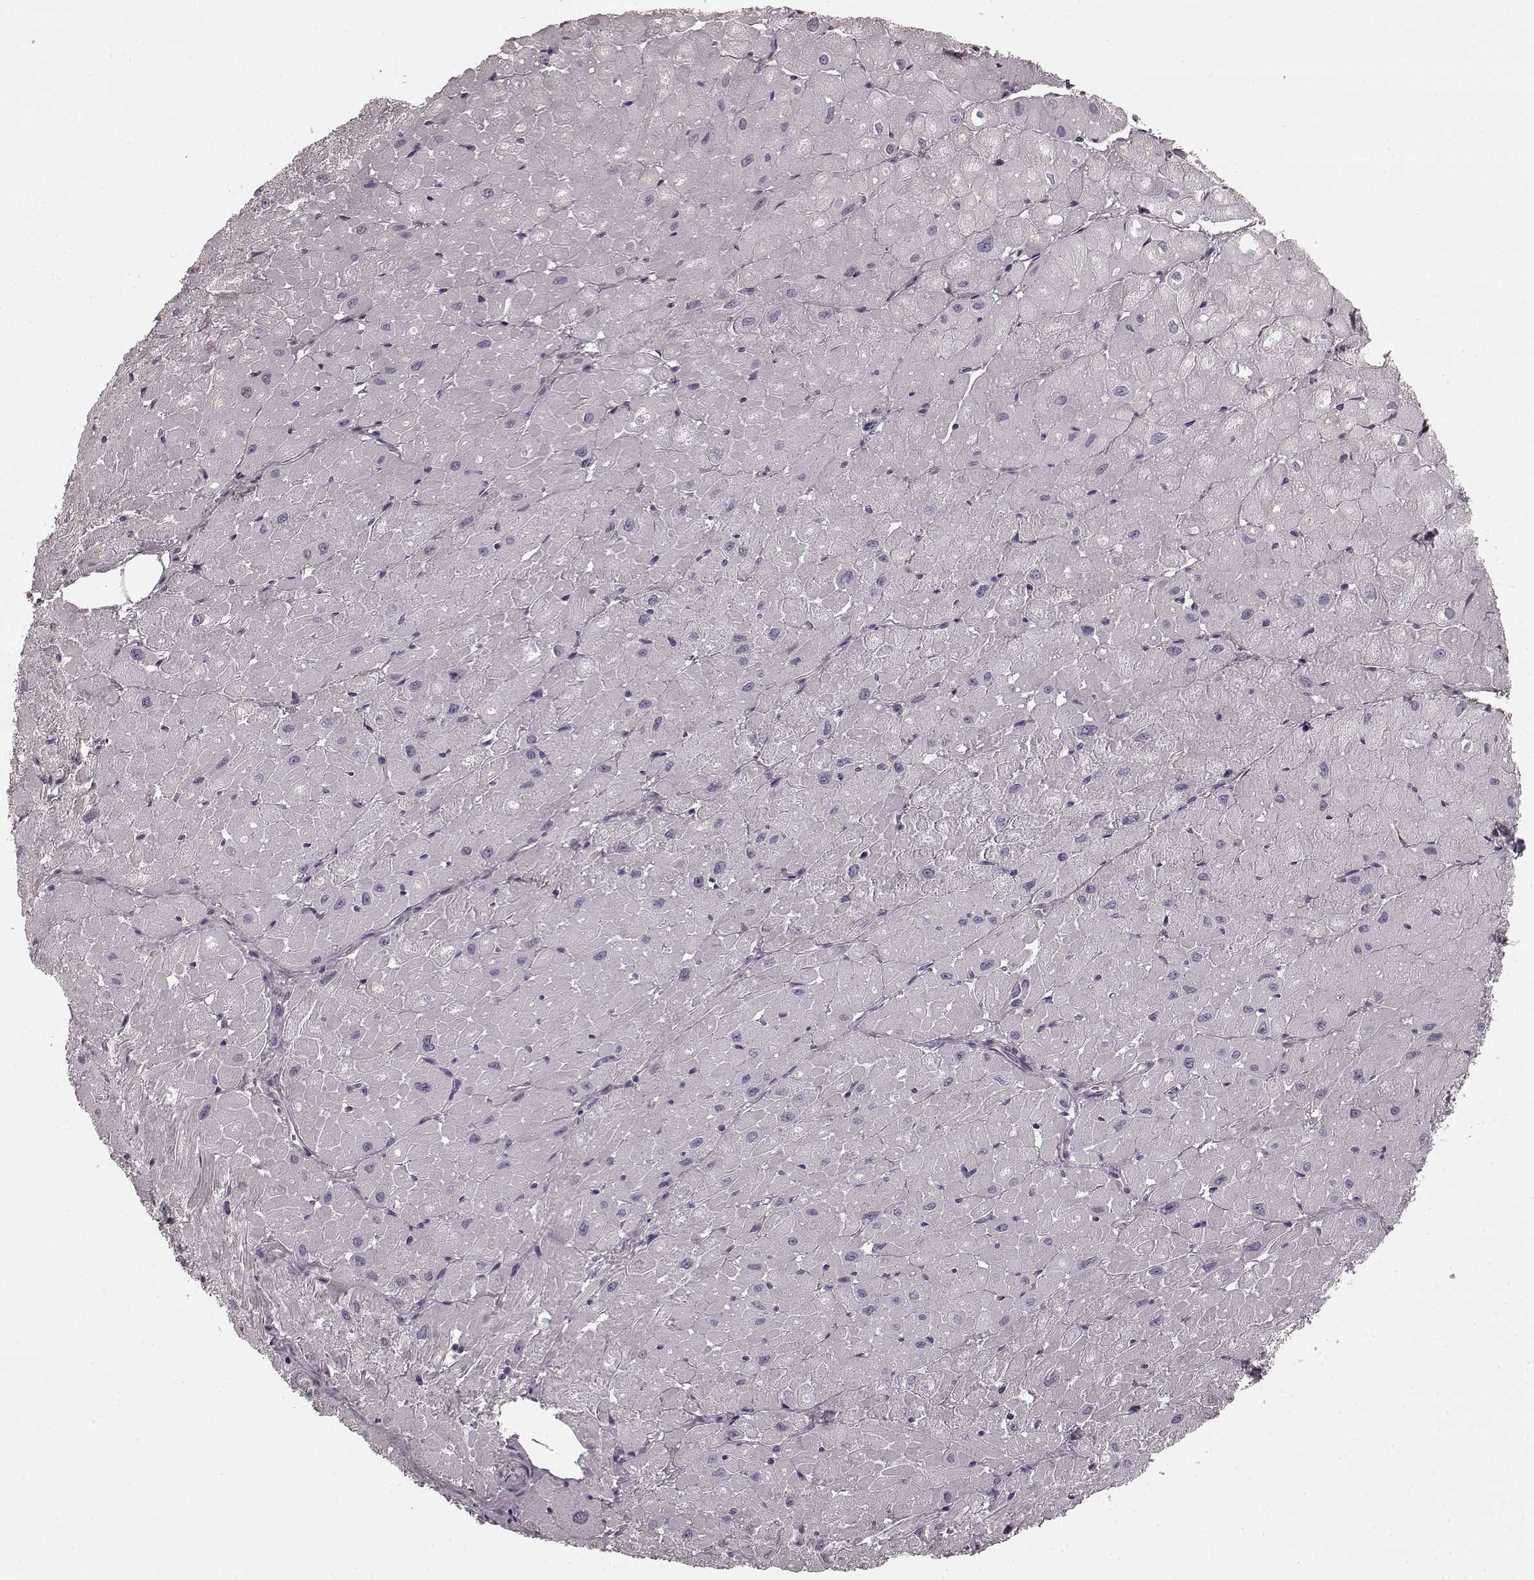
{"staining": {"intensity": "negative", "quantity": "none", "location": "none"}, "tissue": "heart muscle", "cell_type": "Cardiomyocytes", "image_type": "normal", "snomed": [{"axis": "morphology", "description": "Normal tissue, NOS"}, {"axis": "topography", "description": "Heart"}], "caption": "IHC of normal human heart muscle shows no staining in cardiomyocytes.", "gene": "PRKCE", "patient": {"sex": "male", "age": 62}}